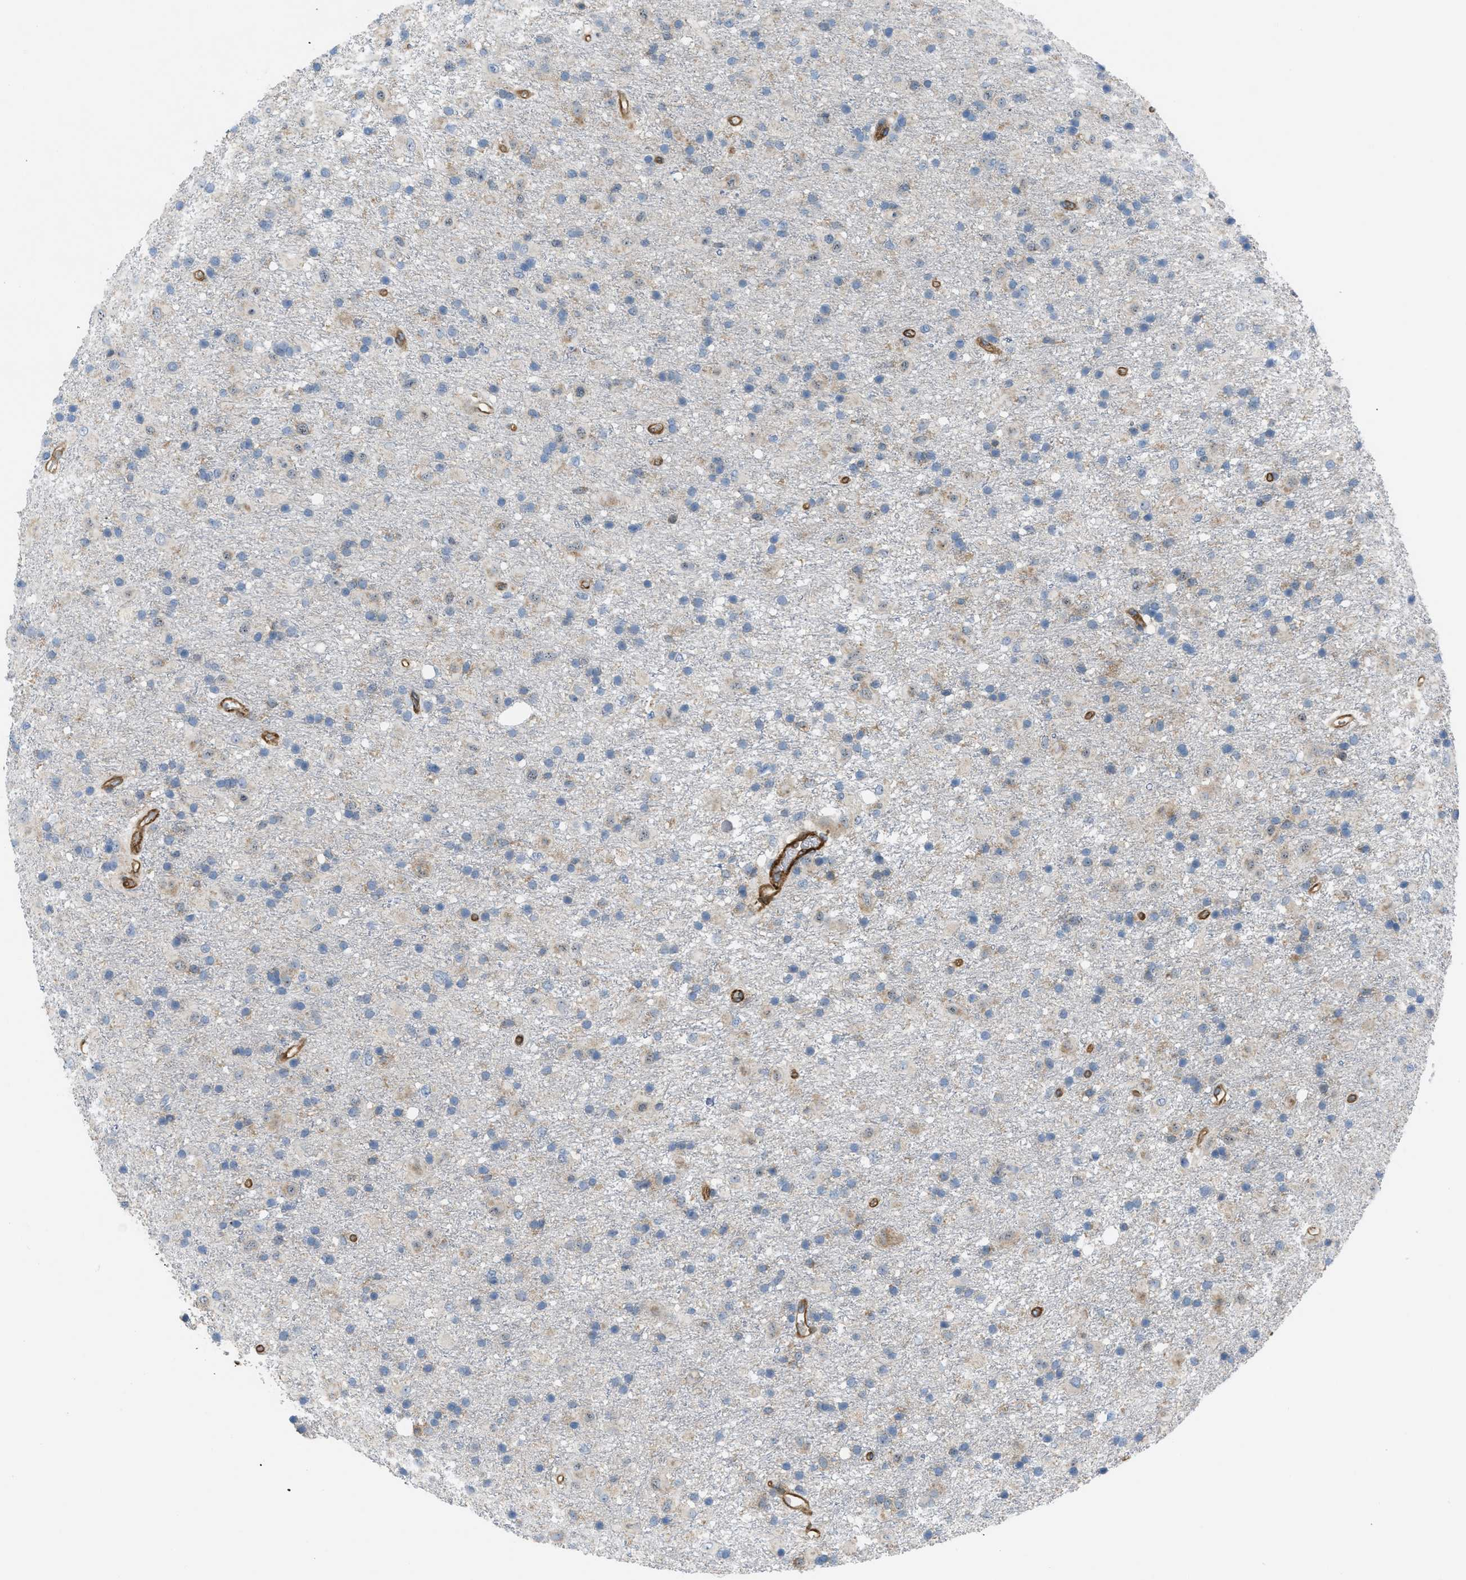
{"staining": {"intensity": "weak", "quantity": "25%-75%", "location": "cytoplasmic/membranous"}, "tissue": "glioma", "cell_type": "Tumor cells", "image_type": "cancer", "snomed": [{"axis": "morphology", "description": "Glioma, malignant, Low grade"}, {"axis": "topography", "description": "Brain"}], "caption": "Approximately 25%-75% of tumor cells in human malignant glioma (low-grade) demonstrate weak cytoplasmic/membranous protein staining as visualized by brown immunohistochemical staining.", "gene": "ATP2A3", "patient": {"sex": "male", "age": 65}}